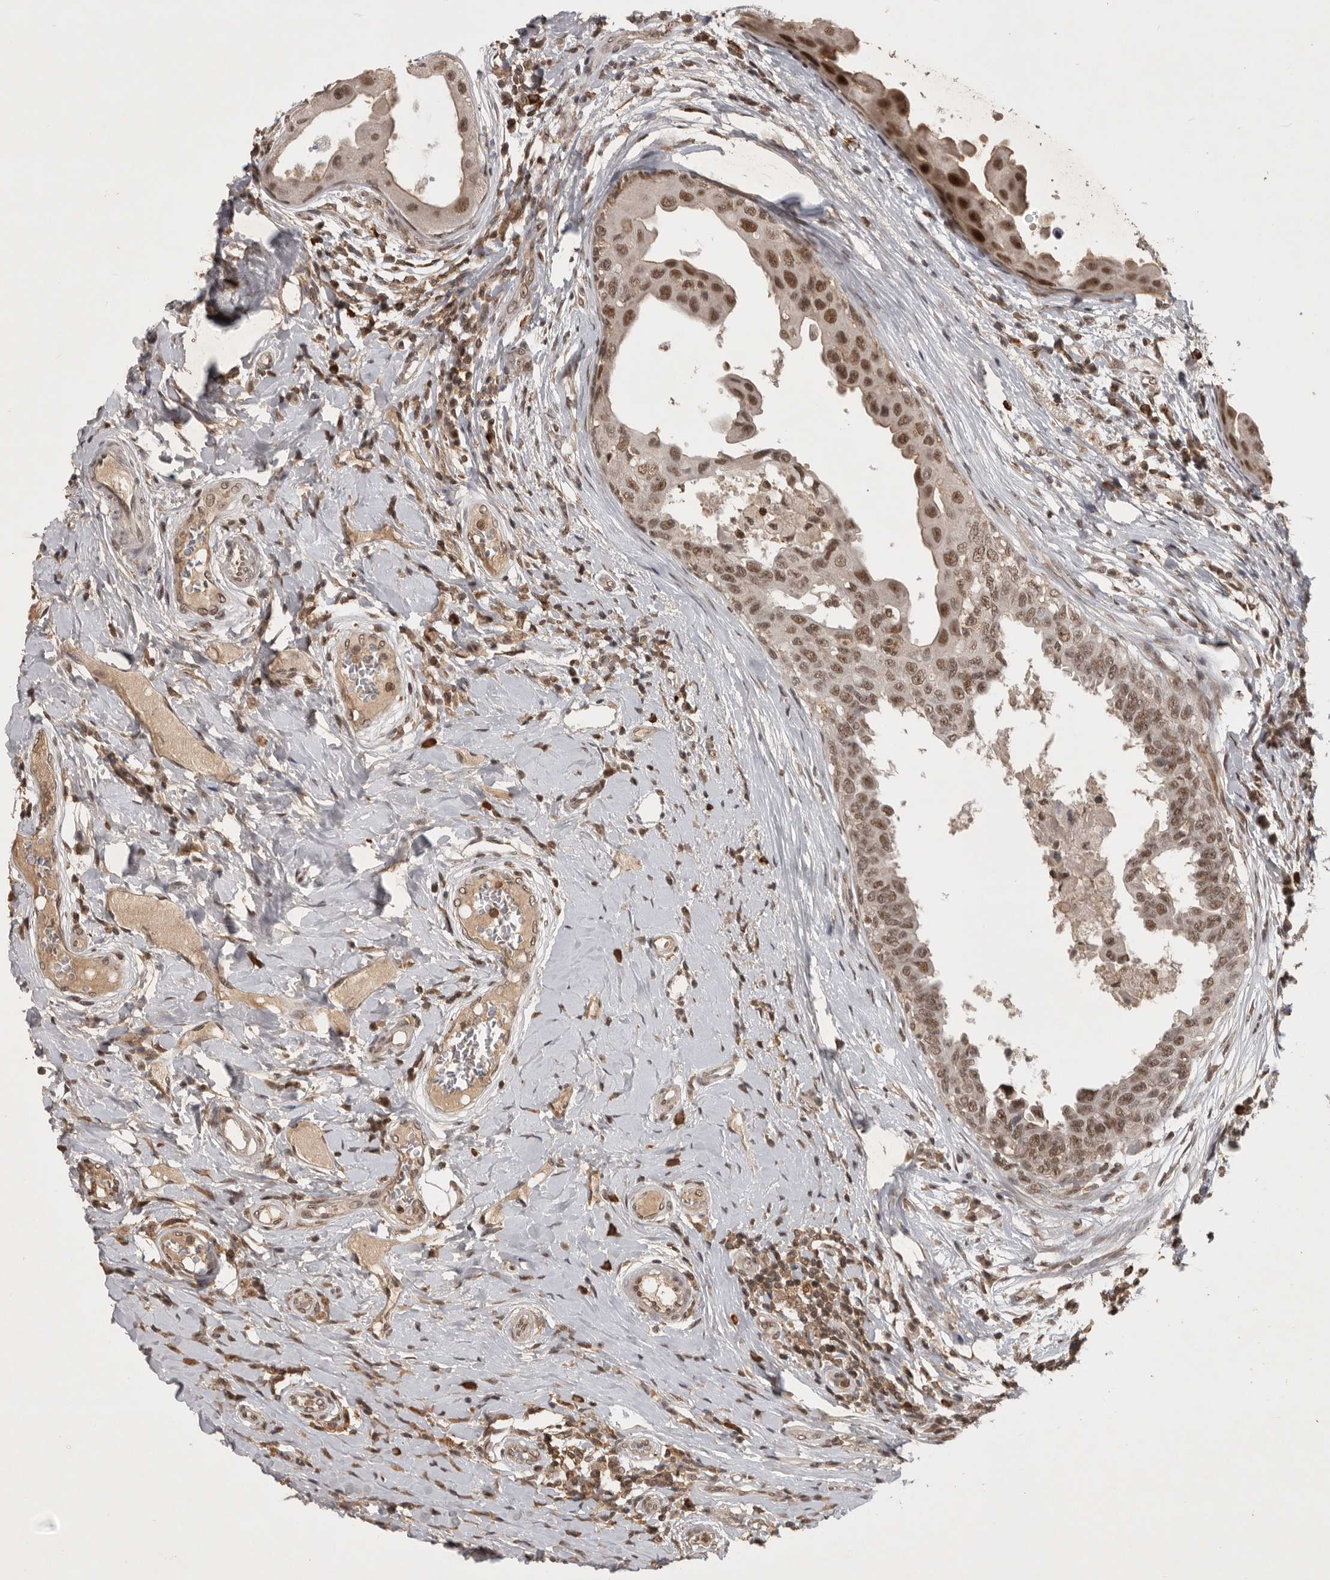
{"staining": {"intensity": "moderate", "quantity": ">75%", "location": "nuclear"}, "tissue": "breast cancer", "cell_type": "Tumor cells", "image_type": "cancer", "snomed": [{"axis": "morphology", "description": "Duct carcinoma"}, {"axis": "topography", "description": "Breast"}], "caption": "Immunohistochemistry (IHC) staining of infiltrating ductal carcinoma (breast), which displays medium levels of moderate nuclear expression in approximately >75% of tumor cells indicating moderate nuclear protein expression. The staining was performed using DAB (brown) for protein detection and nuclei were counterstained in hematoxylin (blue).", "gene": "CBLL1", "patient": {"sex": "female", "age": 27}}